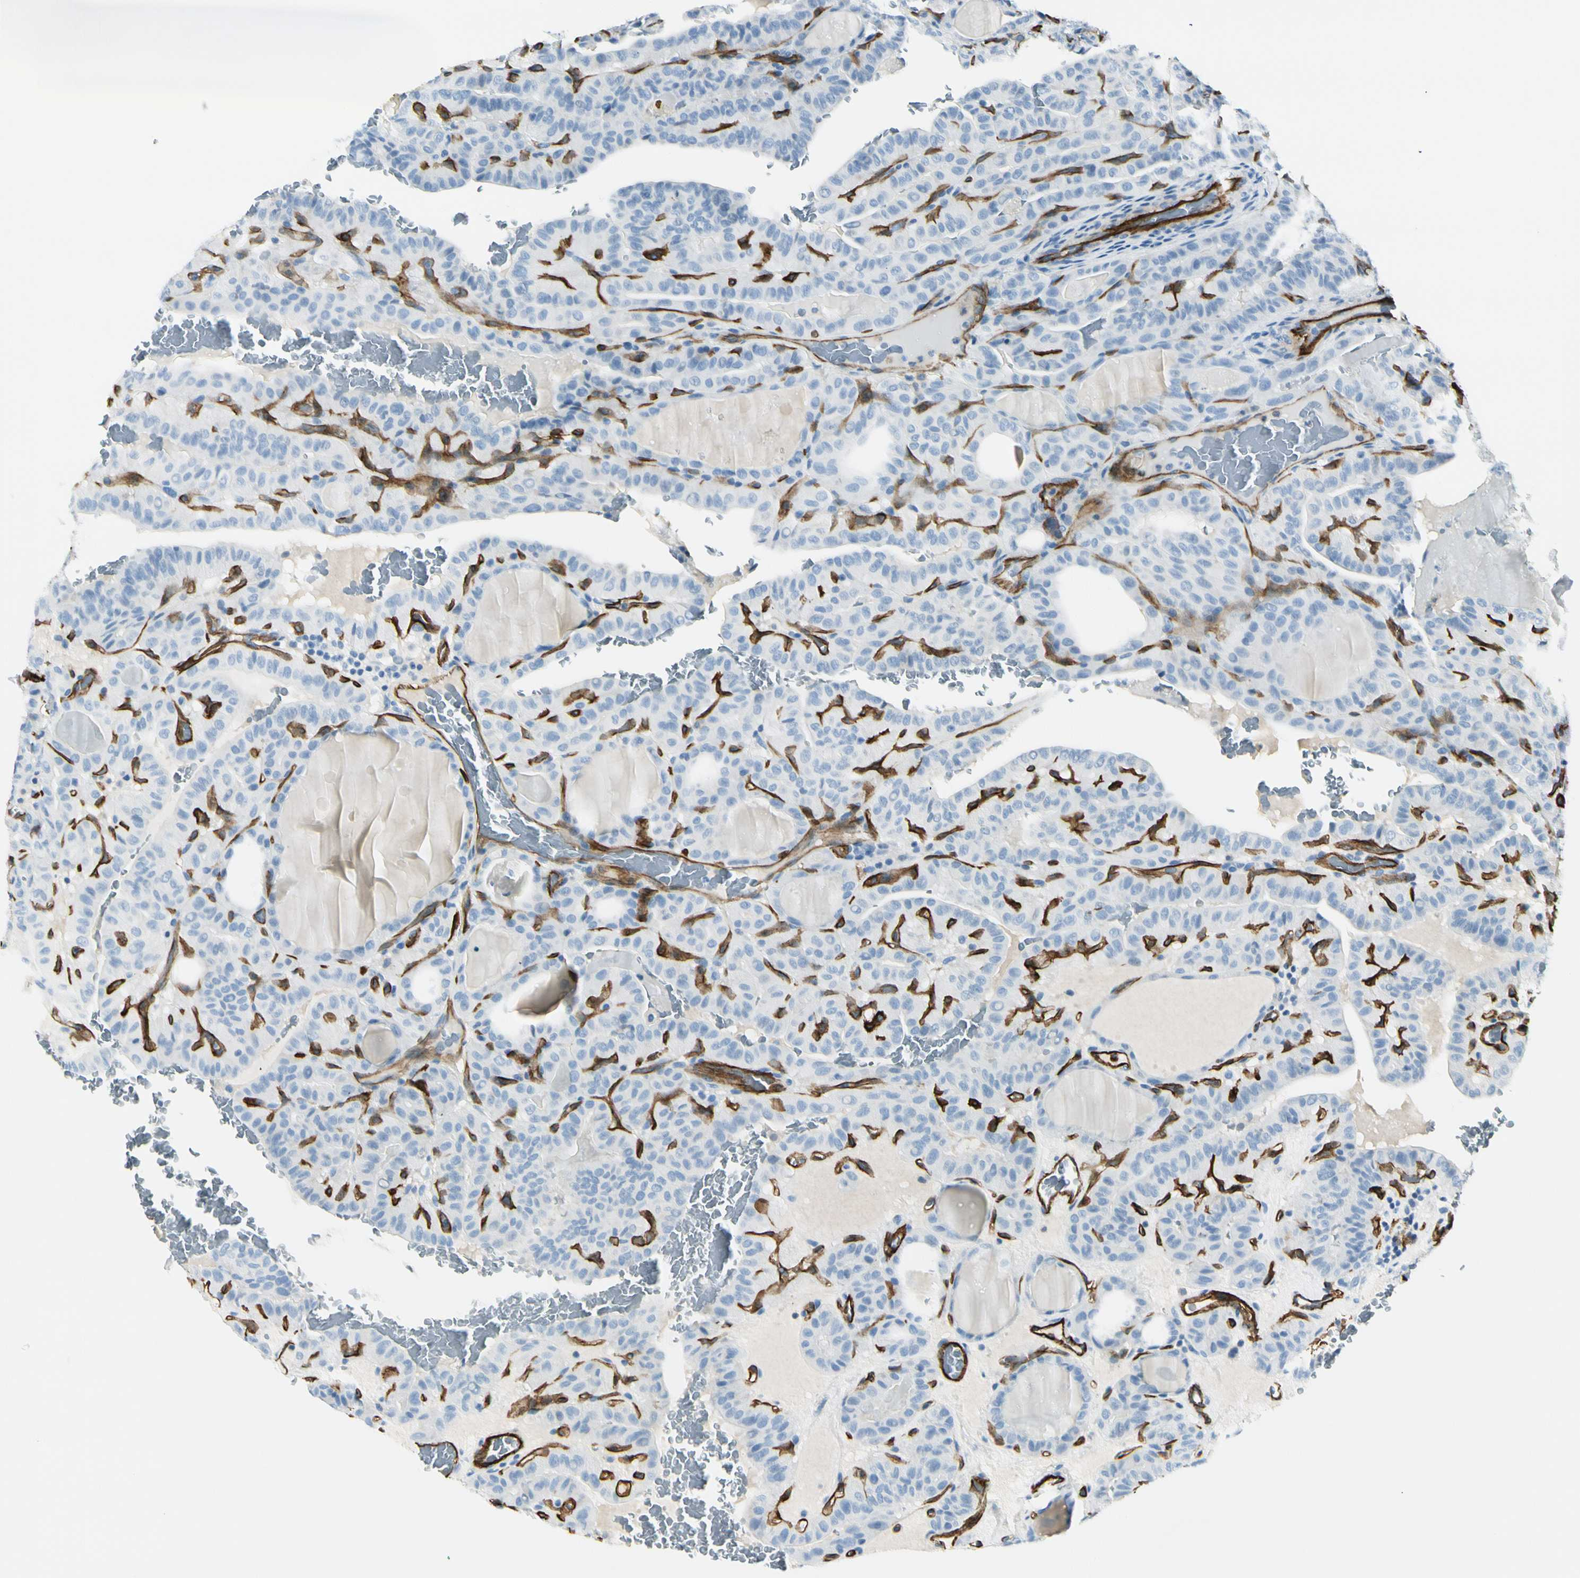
{"staining": {"intensity": "negative", "quantity": "none", "location": "none"}, "tissue": "thyroid cancer", "cell_type": "Tumor cells", "image_type": "cancer", "snomed": [{"axis": "morphology", "description": "Papillary adenocarcinoma, NOS"}, {"axis": "topography", "description": "Thyroid gland"}], "caption": "Immunohistochemistry of thyroid cancer shows no expression in tumor cells. (DAB immunohistochemistry (IHC) visualized using brightfield microscopy, high magnification).", "gene": "CD93", "patient": {"sex": "male", "age": 77}}